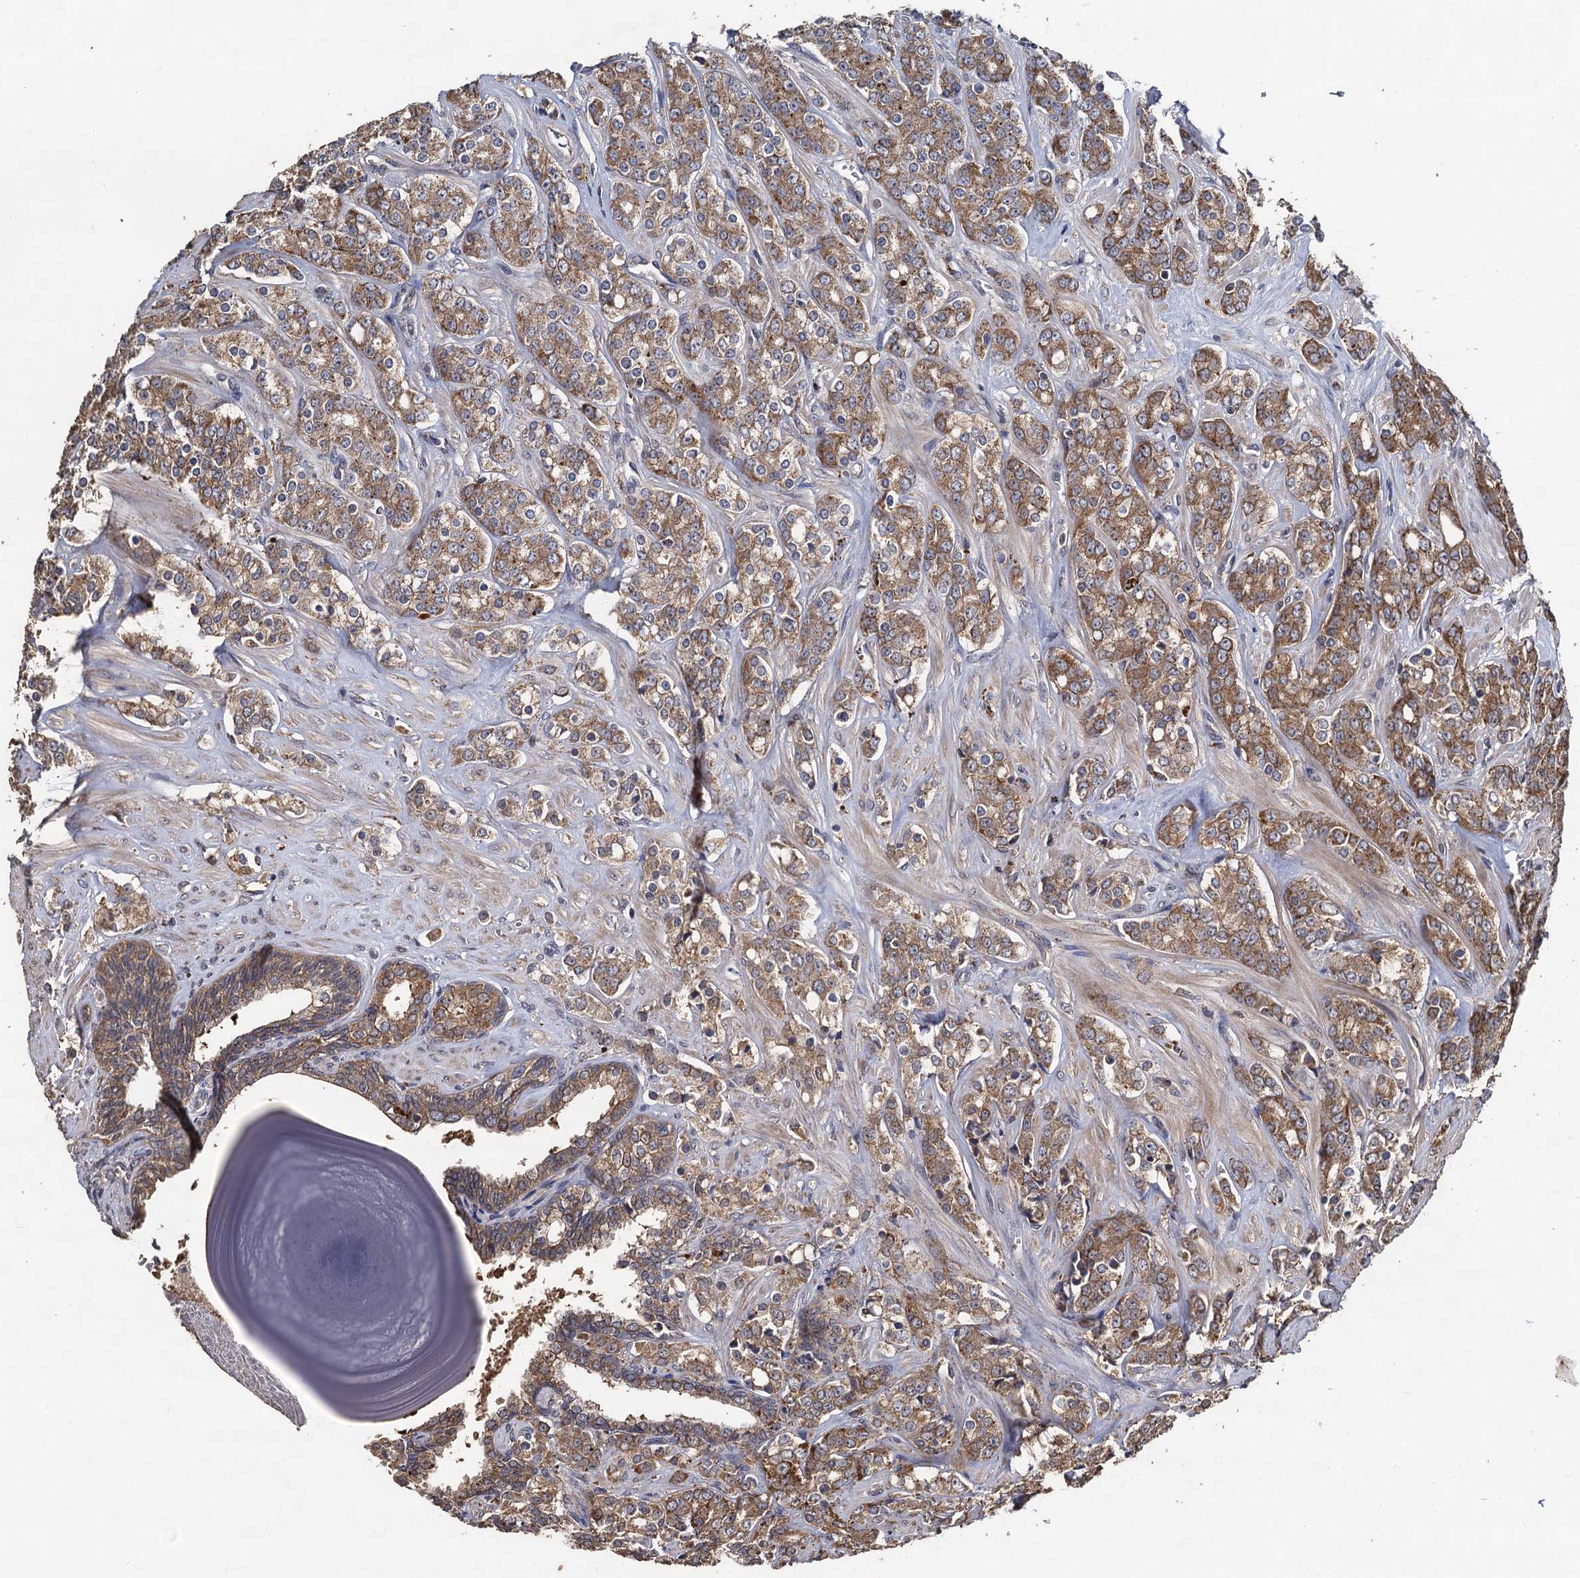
{"staining": {"intensity": "moderate", "quantity": ">75%", "location": "cytoplasmic/membranous"}, "tissue": "prostate cancer", "cell_type": "Tumor cells", "image_type": "cancer", "snomed": [{"axis": "morphology", "description": "Adenocarcinoma, High grade"}, {"axis": "topography", "description": "Prostate"}], "caption": "High-power microscopy captured an immunohistochemistry (IHC) micrograph of prostate high-grade adenocarcinoma, revealing moderate cytoplasmic/membranous positivity in approximately >75% of tumor cells.", "gene": "PPTC7", "patient": {"sex": "male", "age": 62}}